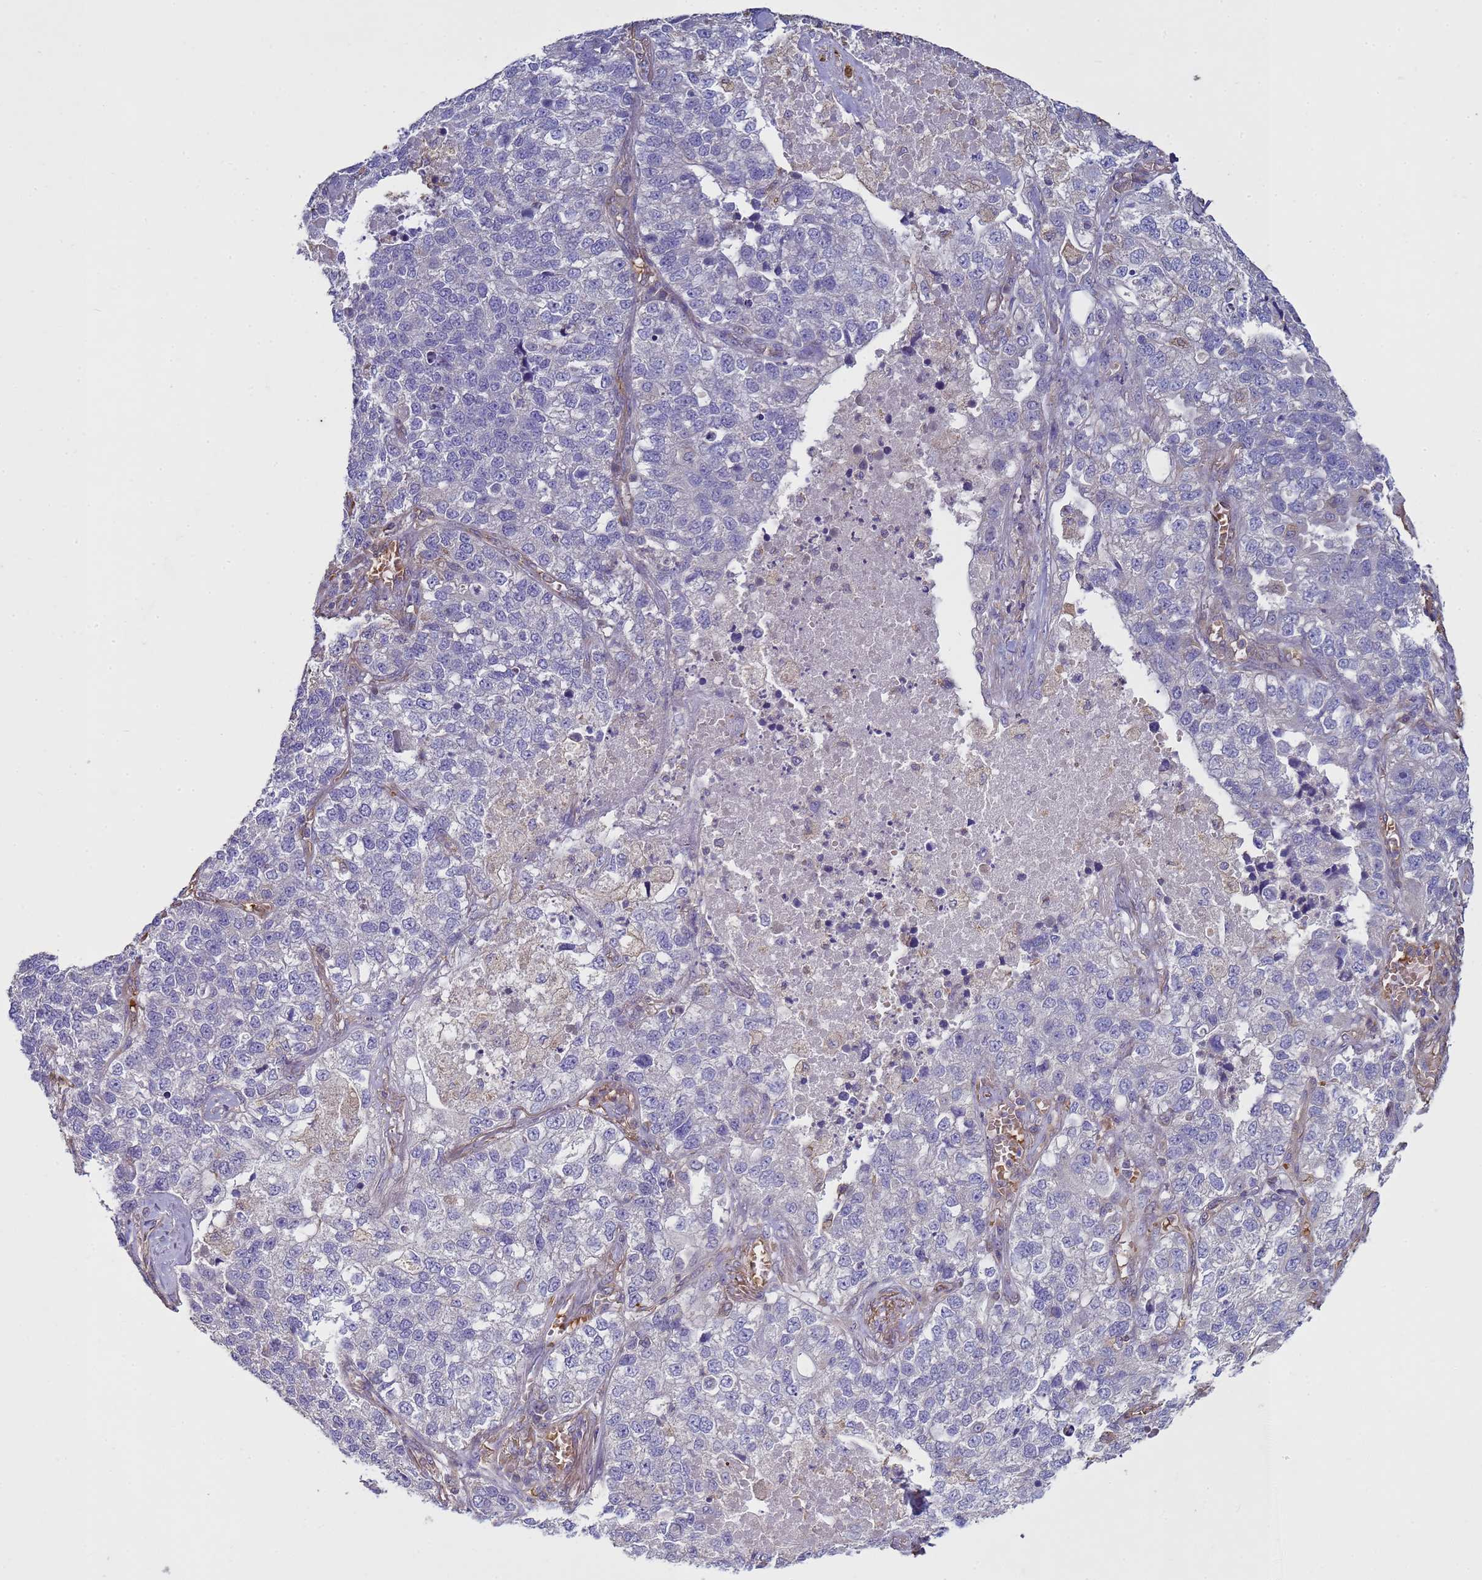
{"staining": {"intensity": "negative", "quantity": "none", "location": "none"}, "tissue": "lung cancer", "cell_type": "Tumor cells", "image_type": "cancer", "snomed": [{"axis": "morphology", "description": "Adenocarcinoma, NOS"}, {"axis": "topography", "description": "Lung"}], "caption": "Human lung cancer (adenocarcinoma) stained for a protein using immunohistochemistry demonstrates no staining in tumor cells.", "gene": "SGIP1", "patient": {"sex": "male", "age": 49}}